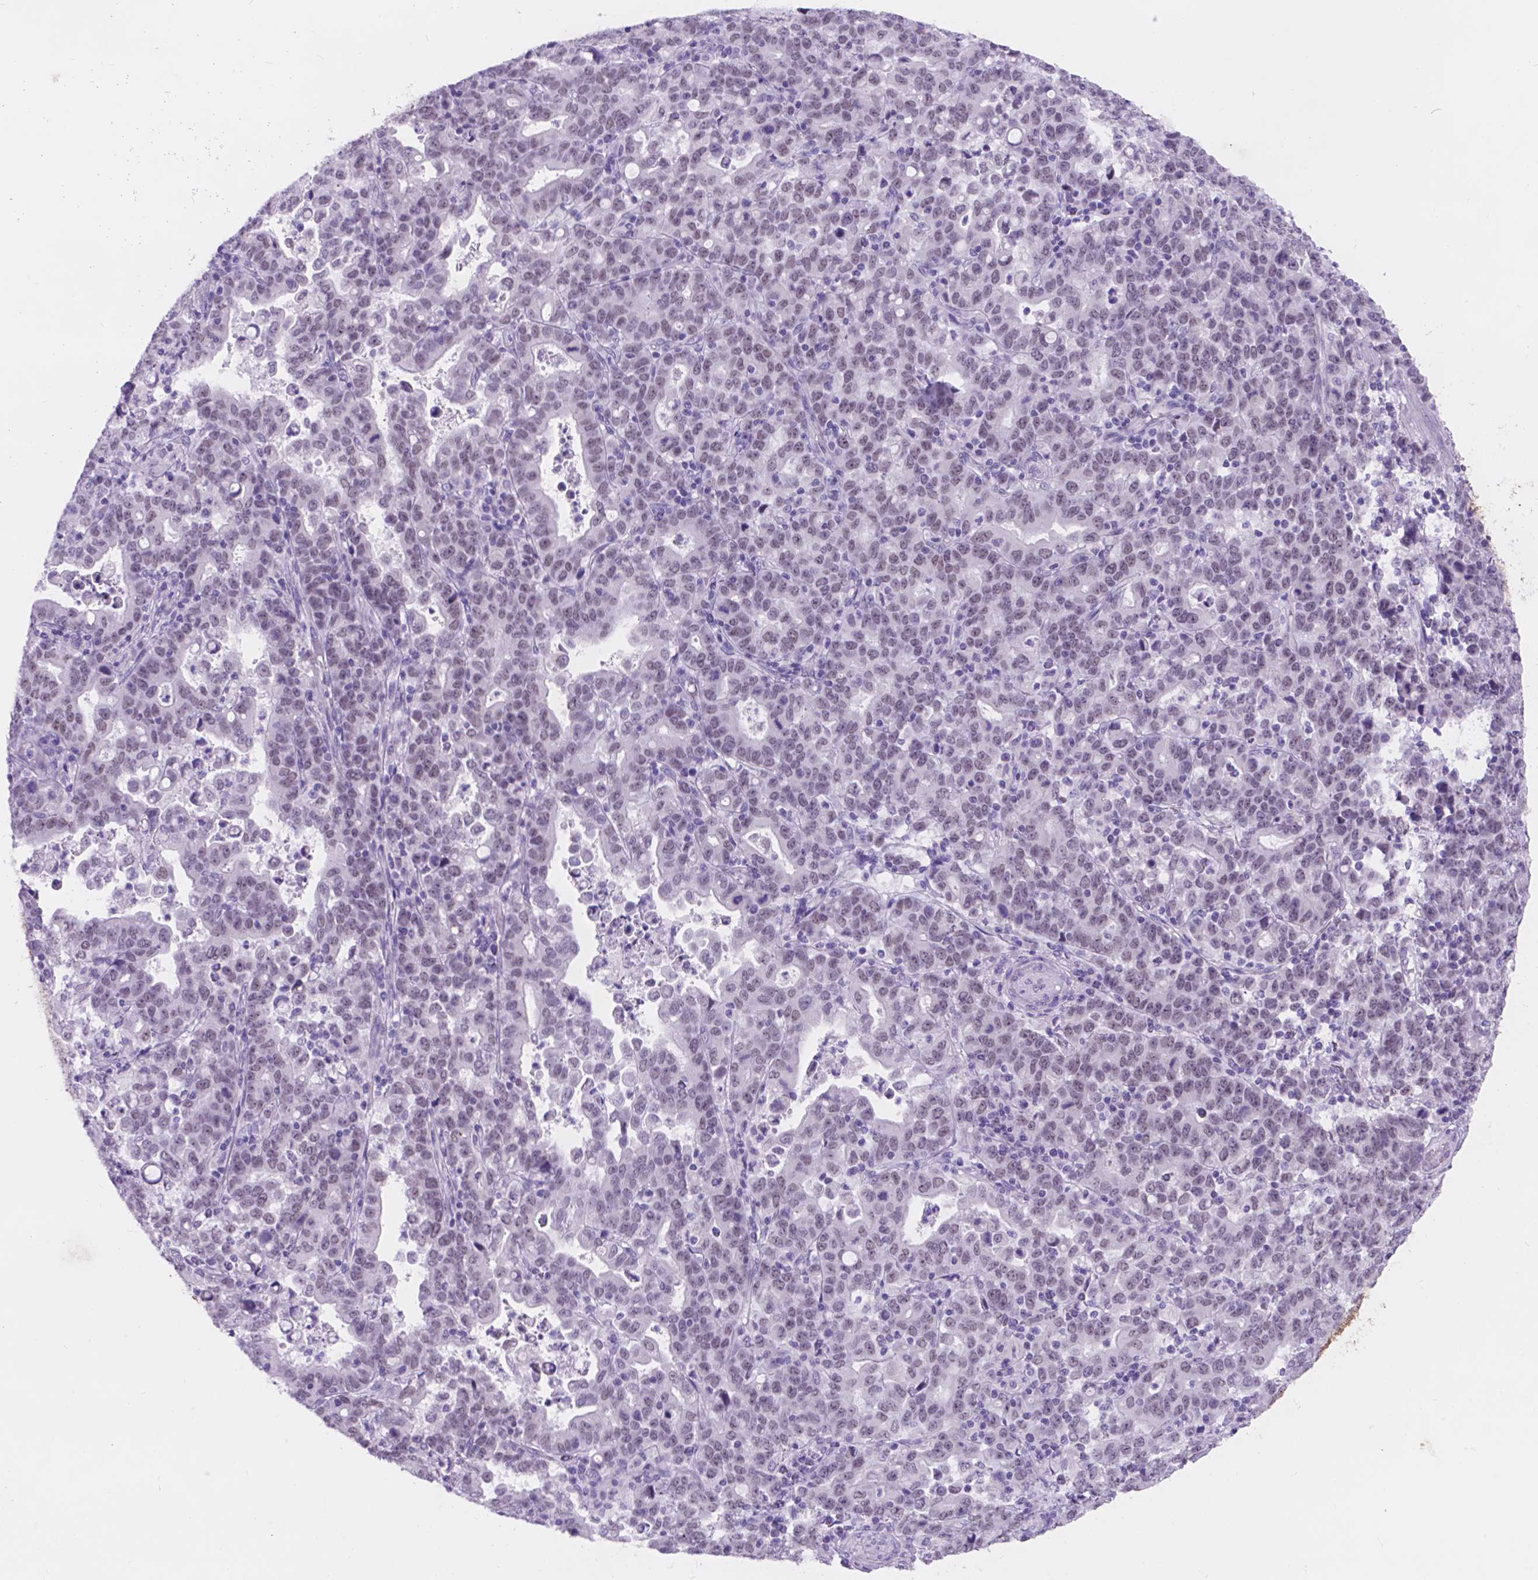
{"staining": {"intensity": "weak", "quantity": "25%-75%", "location": "nuclear"}, "tissue": "stomach cancer", "cell_type": "Tumor cells", "image_type": "cancer", "snomed": [{"axis": "morphology", "description": "Adenocarcinoma, NOS"}, {"axis": "topography", "description": "Stomach"}], "caption": "Tumor cells display weak nuclear expression in about 25%-75% of cells in adenocarcinoma (stomach). (IHC, brightfield microscopy, high magnification).", "gene": "DCC", "patient": {"sex": "male", "age": 82}}